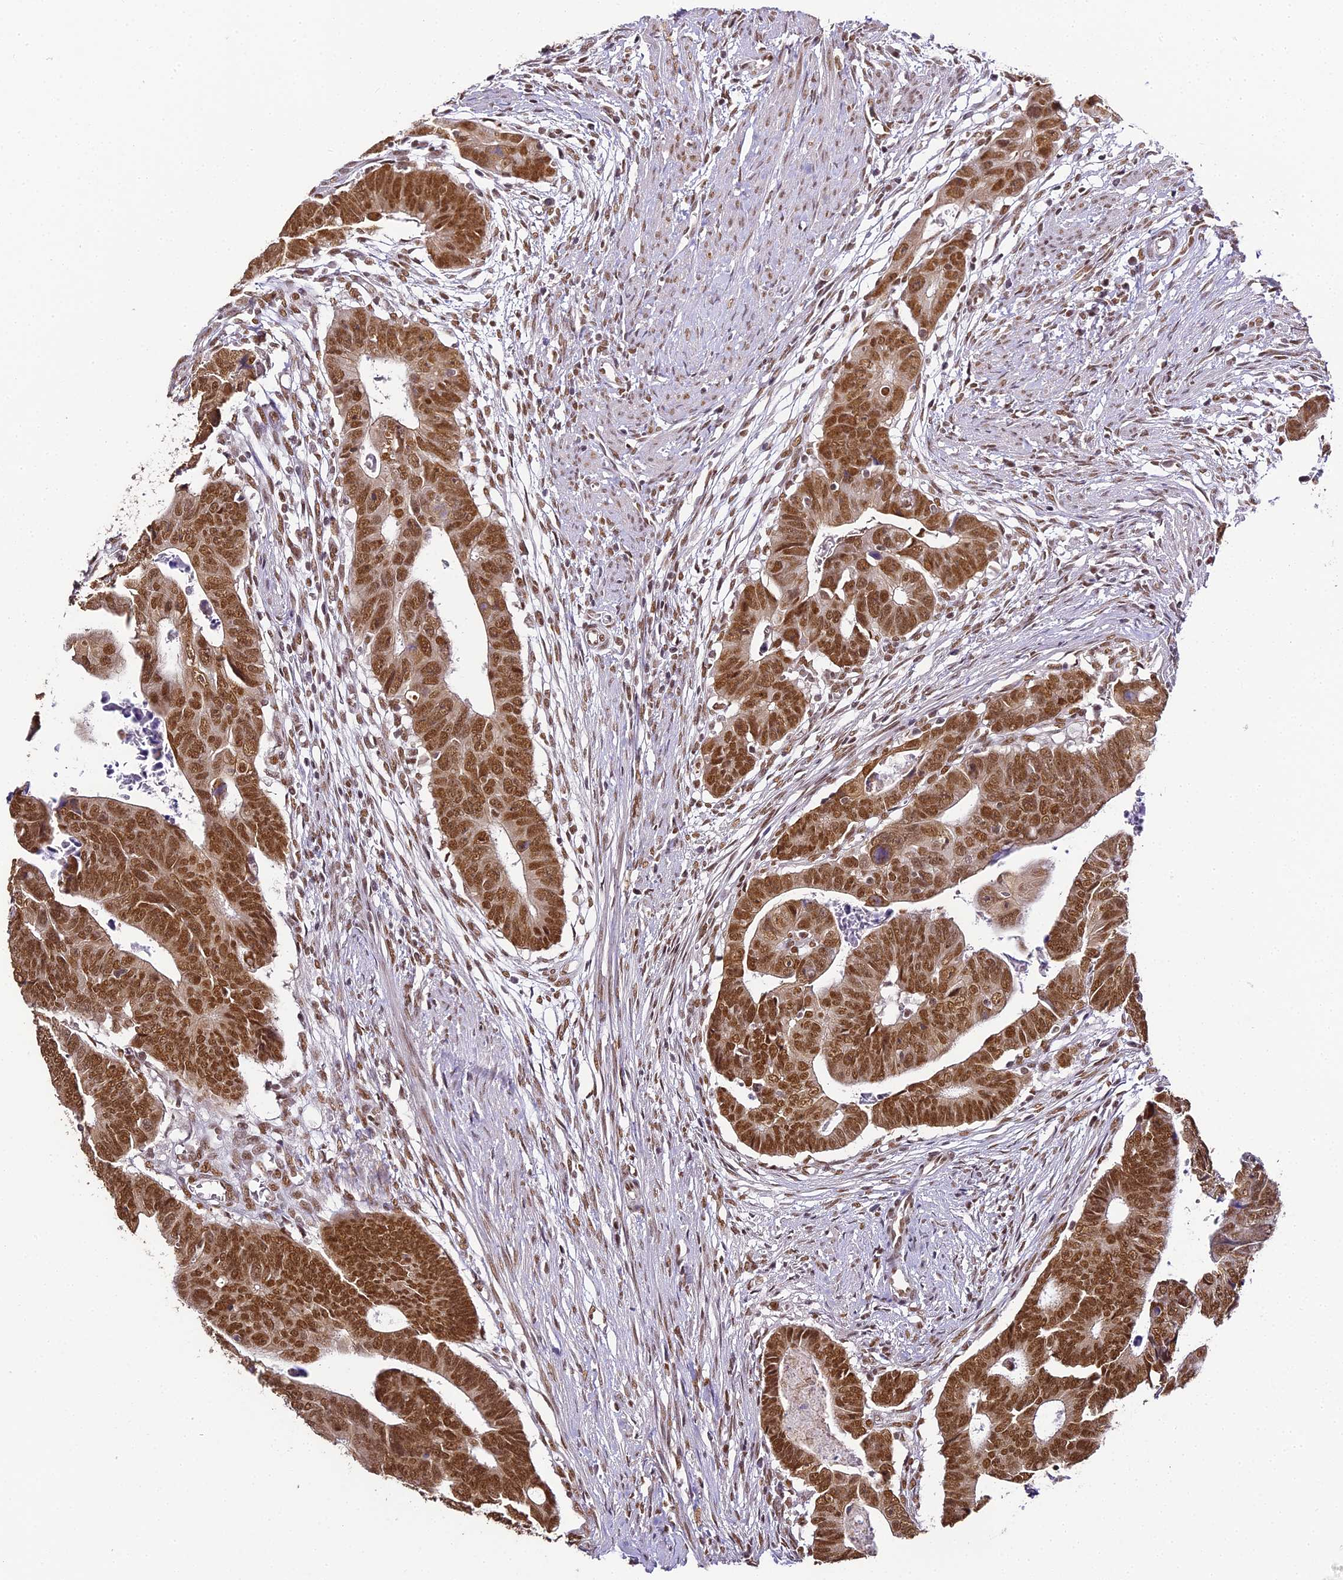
{"staining": {"intensity": "strong", "quantity": ">75%", "location": "nuclear"}, "tissue": "colorectal cancer", "cell_type": "Tumor cells", "image_type": "cancer", "snomed": [{"axis": "morphology", "description": "Adenocarcinoma, NOS"}, {"axis": "topography", "description": "Rectum"}], "caption": "There is high levels of strong nuclear positivity in tumor cells of colorectal cancer (adenocarcinoma), as demonstrated by immunohistochemical staining (brown color).", "gene": "HNRNPA1", "patient": {"sex": "female", "age": 65}}